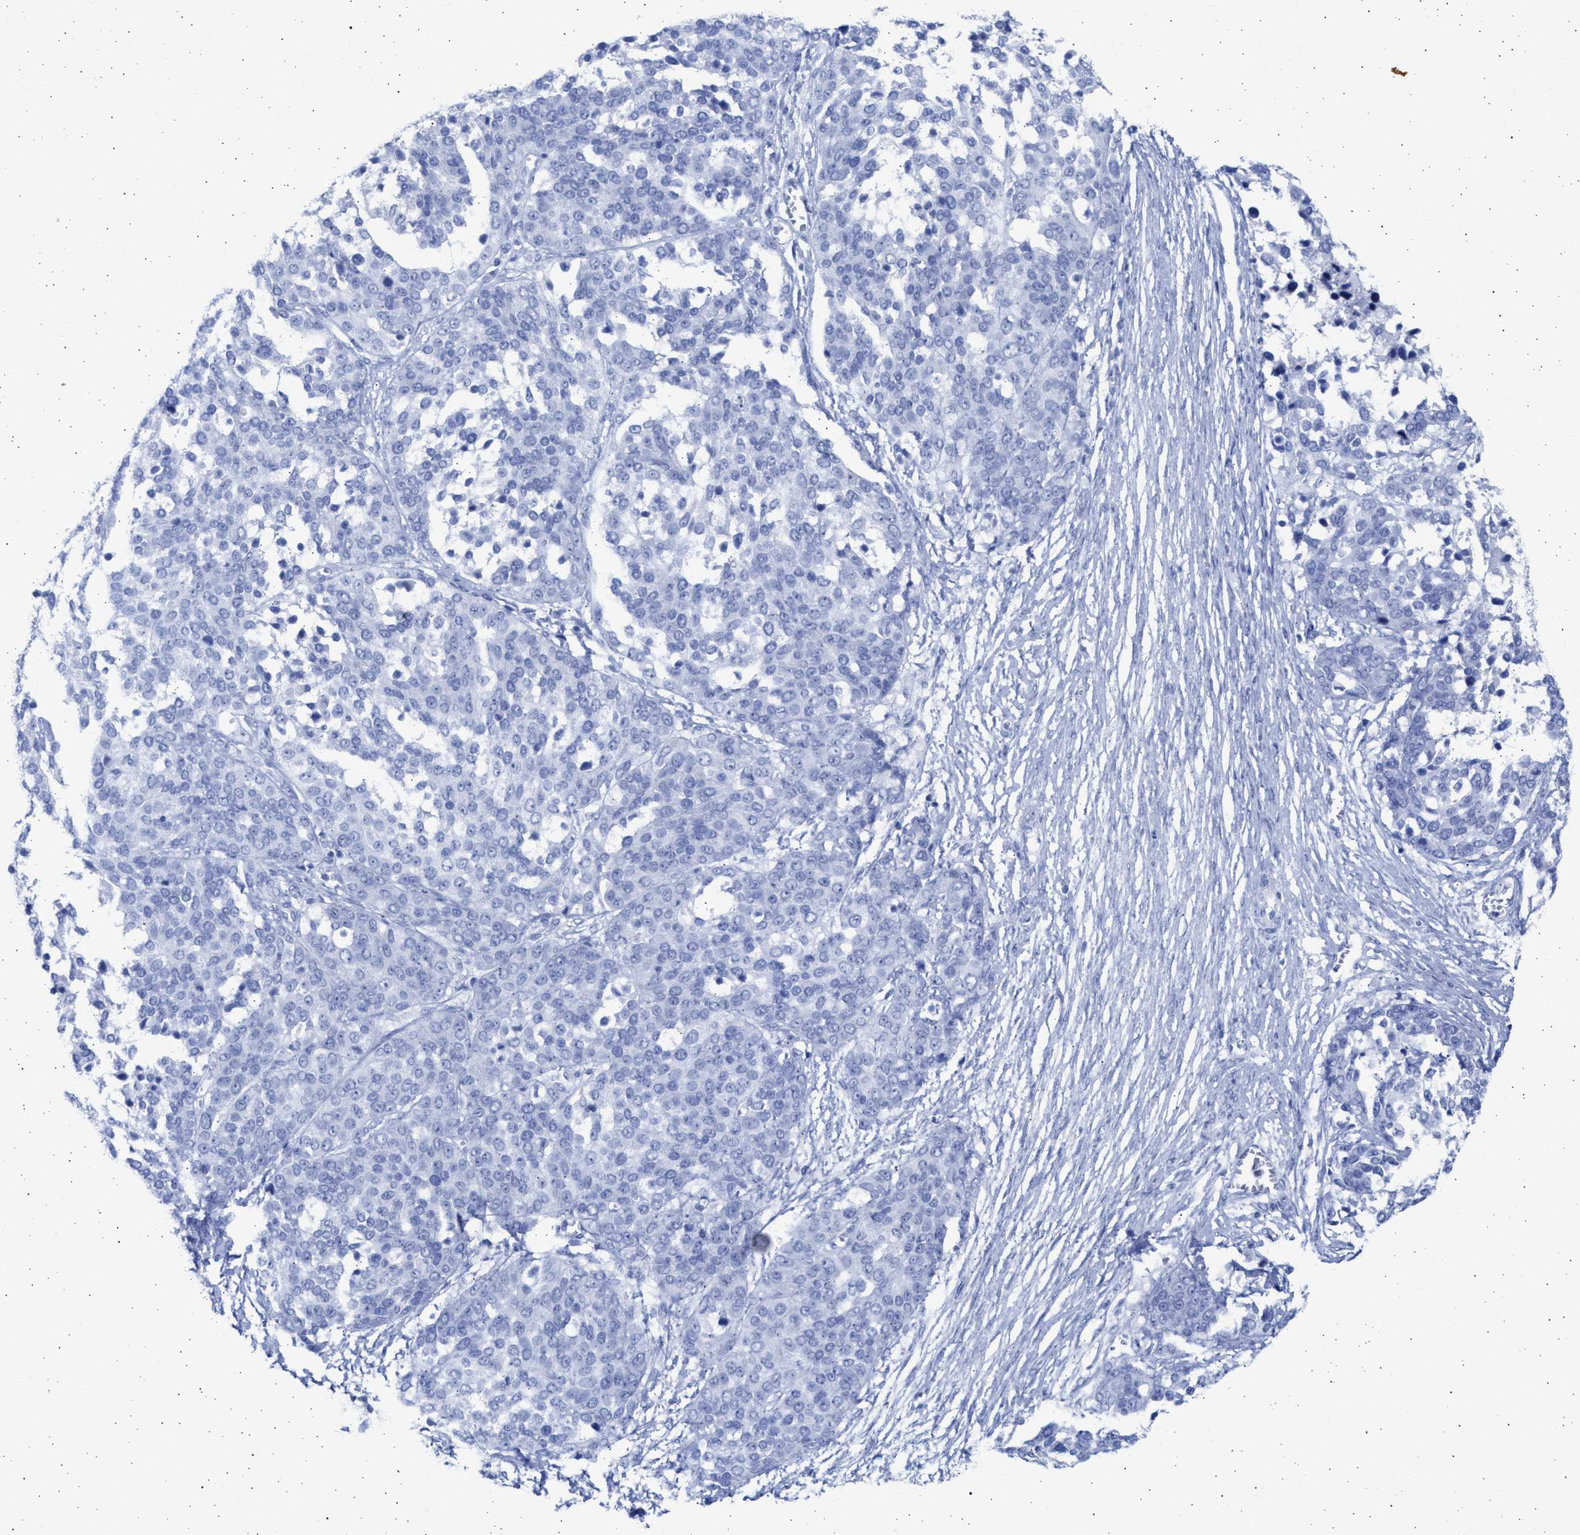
{"staining": {"intensity": "negative", "quantity": "none", "location": "none"}, "tissue": "ovarian cancer", "cell_type": "Tumor cells", "image_type": "cancer", "snomed": [{"axis": "morphology", "description": "Cystadenocarcinoma, serous, NOS"}, {"axis": "topography", "description": "Ovary"}], "caption": "The immunohistochemistry (IHC) photomicrograph has no significant expression in tumor cells of ovarian cancer tissue.", "gene": "ALDOC", "patient": {"sex": "female", "age": 44}}